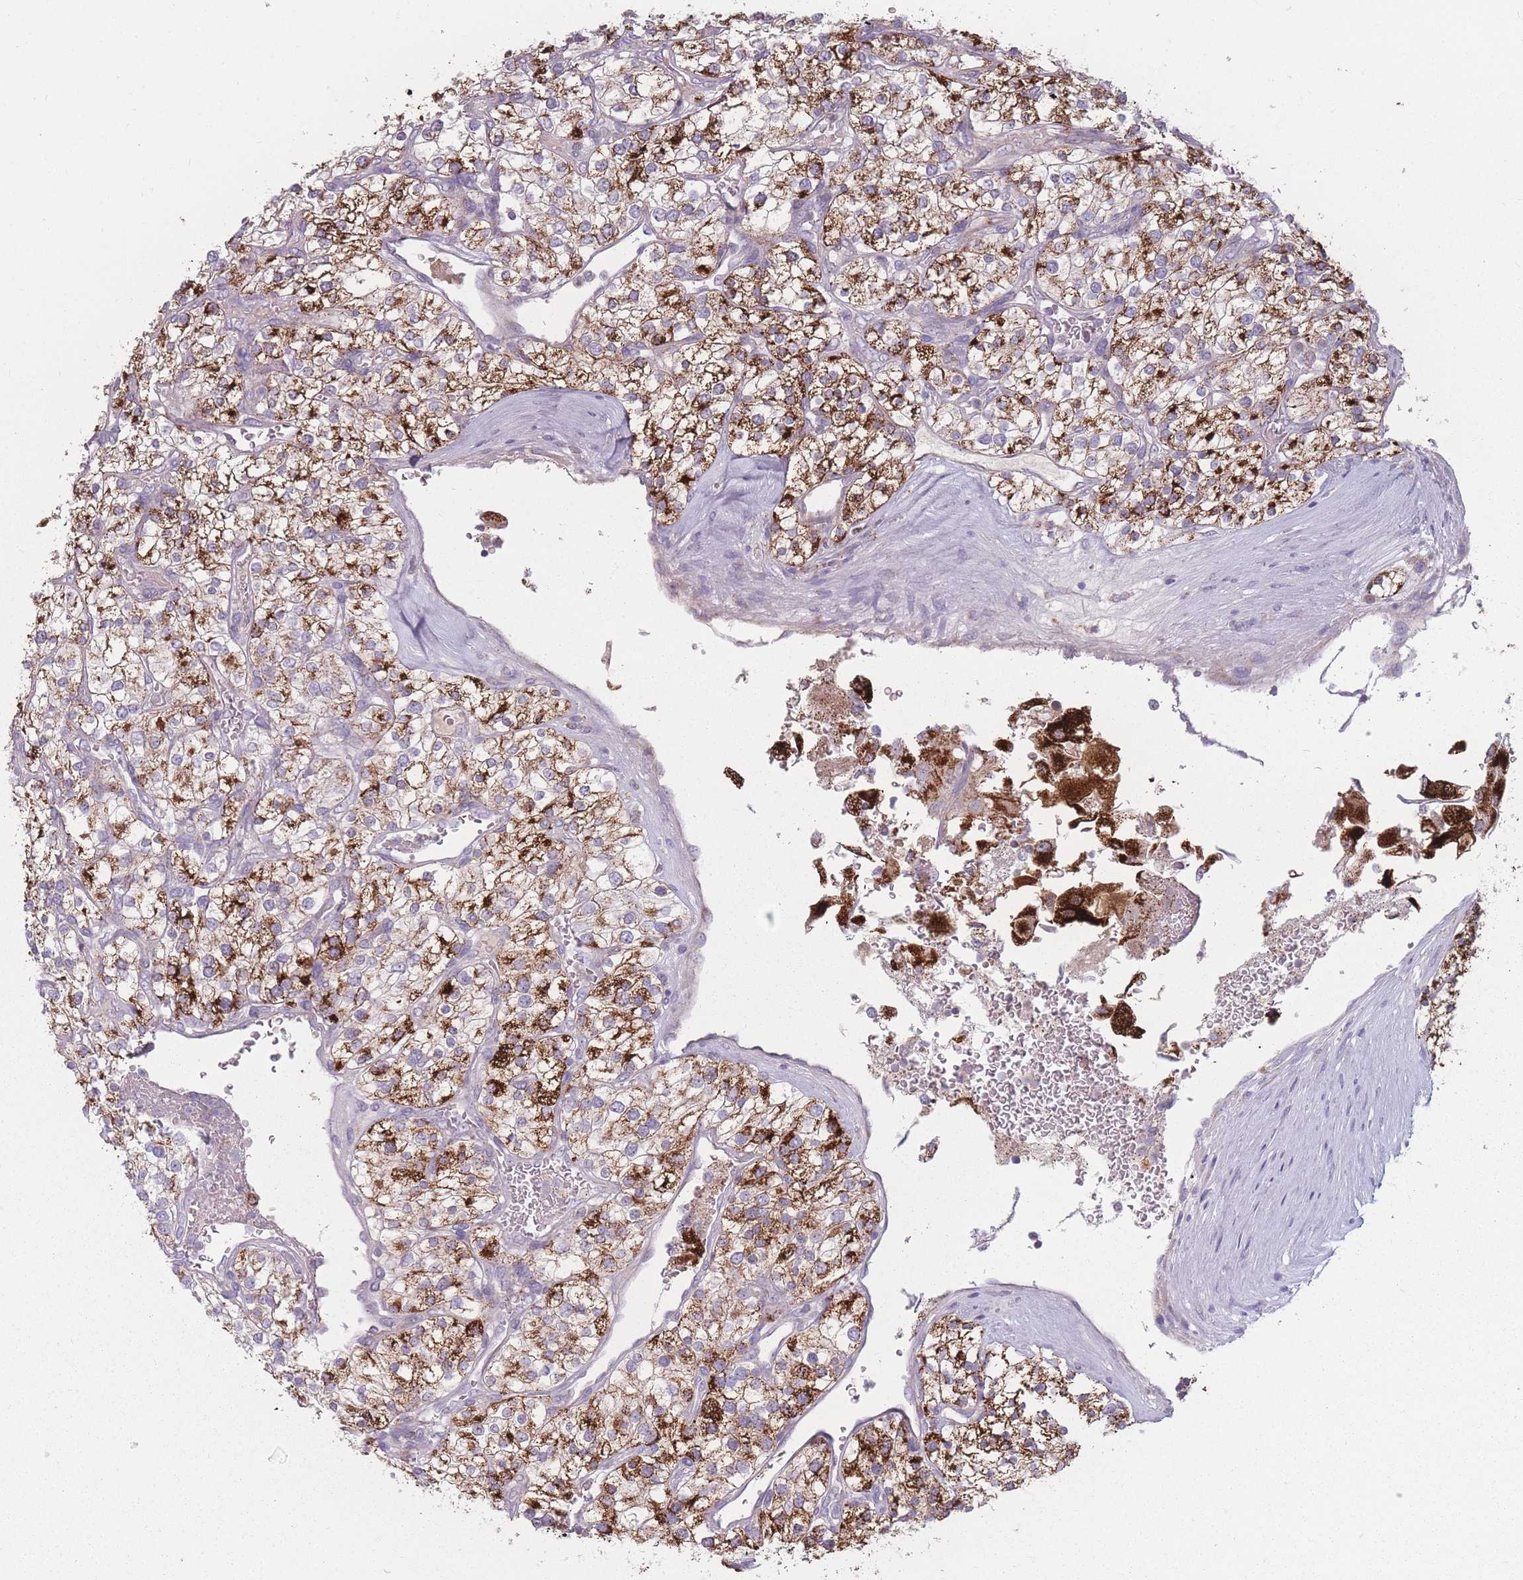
{"staining": {"intensity": "strong", "quantity": ">75%", "location": "cytoplasmic/membranous"}, "tissue": "renal cancer", "cell_type": "Tumor cells", "image_type": "cancer", "snomed": [{"axis": "morphology", "description": "Adenocarcinoma, NOS"}, {"axis": "topography", "description": "Kidney"}], "caption": "High-power microscopy captured an immunohistochemistry (IHC) micrograph of renal cancer, revealing strong cytoplasmic/membranous expression in about >75% of tumor cells.", "gene": "PEX11B", "patient": {"sex": "male", "age": 80}}